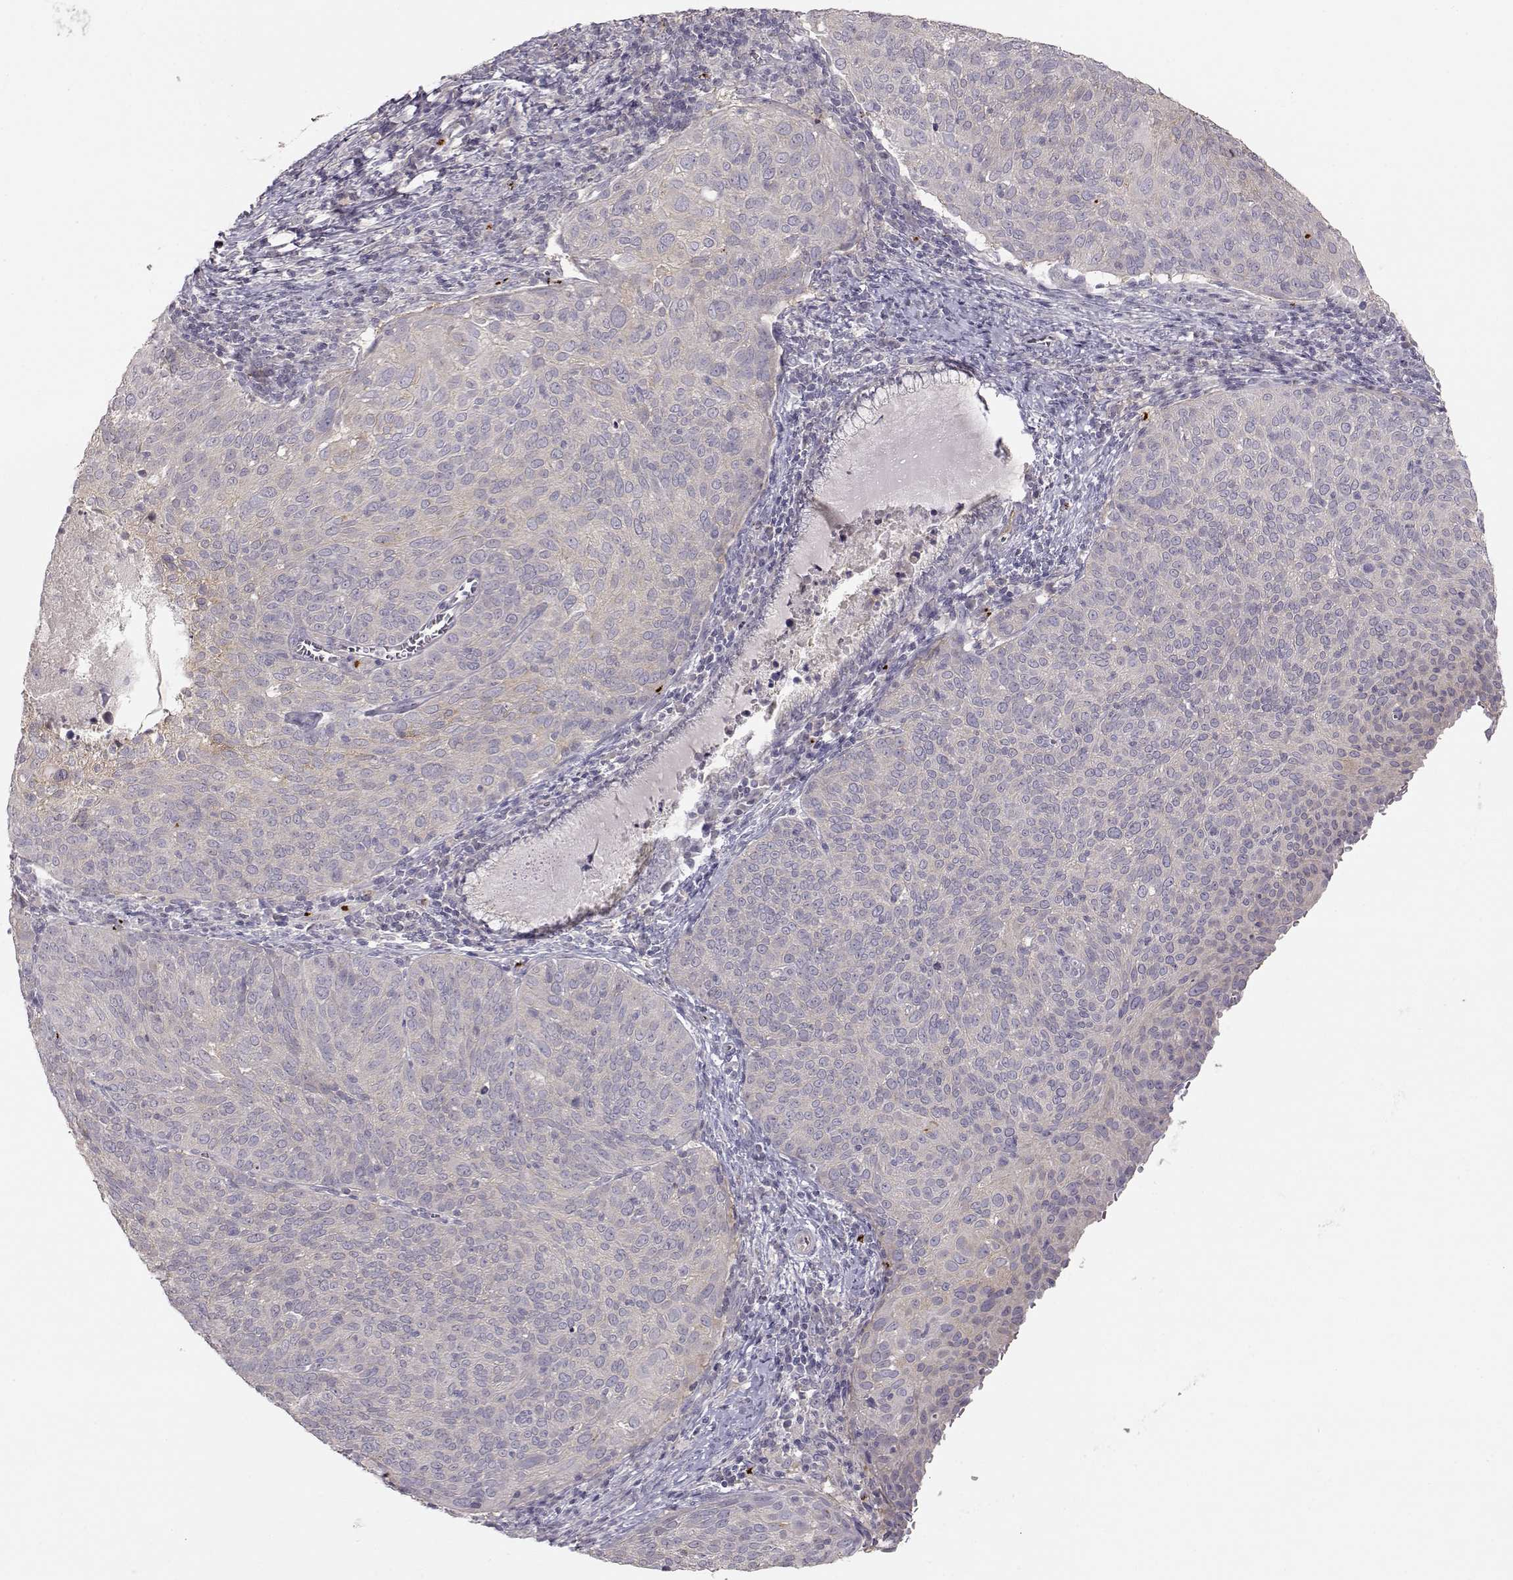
{"staining": {"intensity": "negative", "quantity": "none", "location": "none"}, "tissue": "cervical cancer", "cell_type": "Tumor cells", "image_type": "cancer", "snomed": [{"axis": "morphology", "description": "Squamous cell carcinoma, NOS"}, {"axis": "topography", "description": "Cervix"}], "caption": "Immunohistochemical staining of cervical cancer (squamous cell carcinoma) shows no significant positivity in tumor cells.", "gene": "ARHGAP8", "patient": {"sex": "female", "age": 39}}